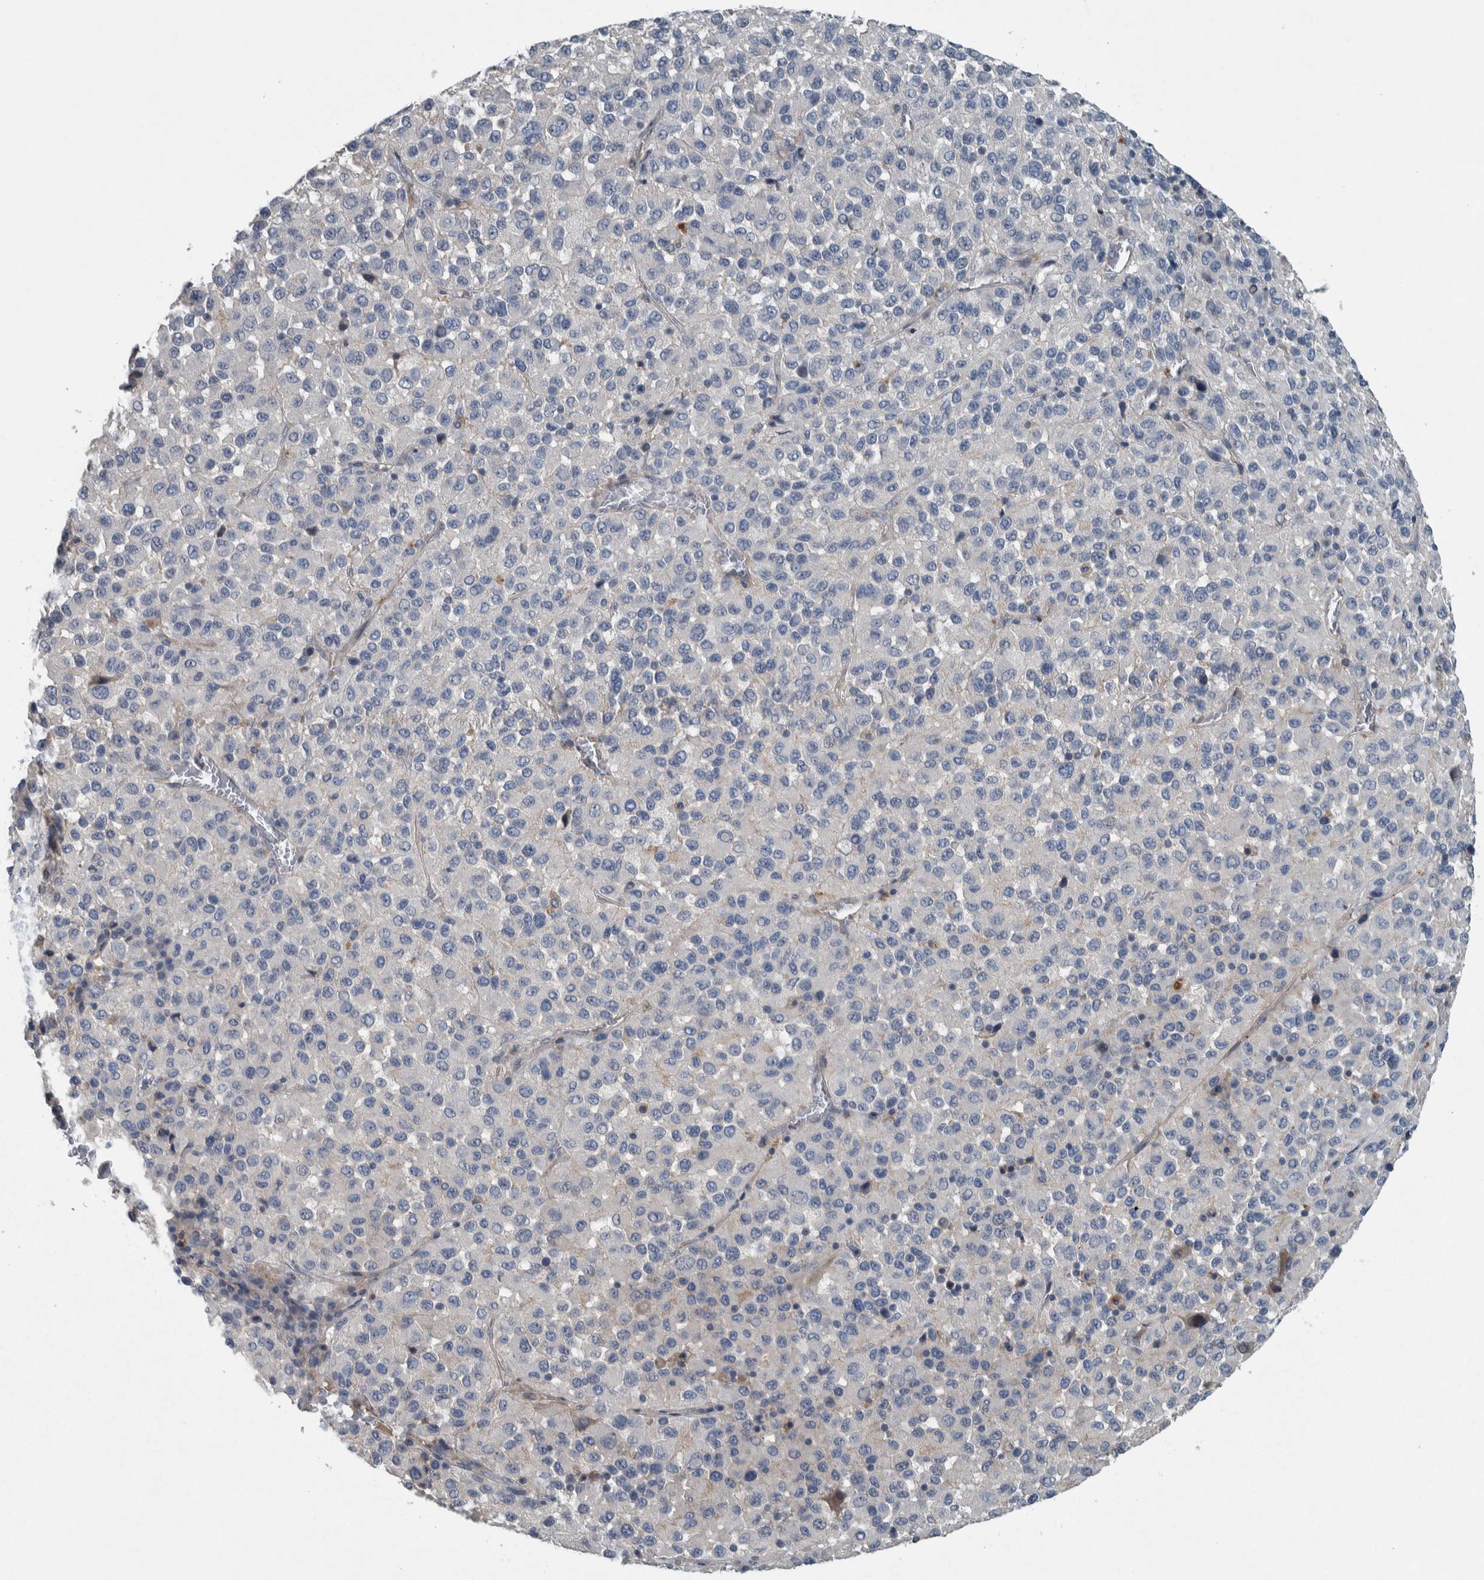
{"staining": {"intensity": "negative", "quantity": "none", "location": "none"}, "tissue": "melanoma", "cell_type": "Tumor cells", "image_type": "cancer", "snomed": [{"axis": "morphology", "description": "Malignant melanoma, Metastatic site"}, {"axis": "topography", "description": "Lung"}], "caption": "An image of human melanoma is negative for staining in tumor cells.", "gene": "SERPINC1", "patient": {"sex": "male", "age": 64}}